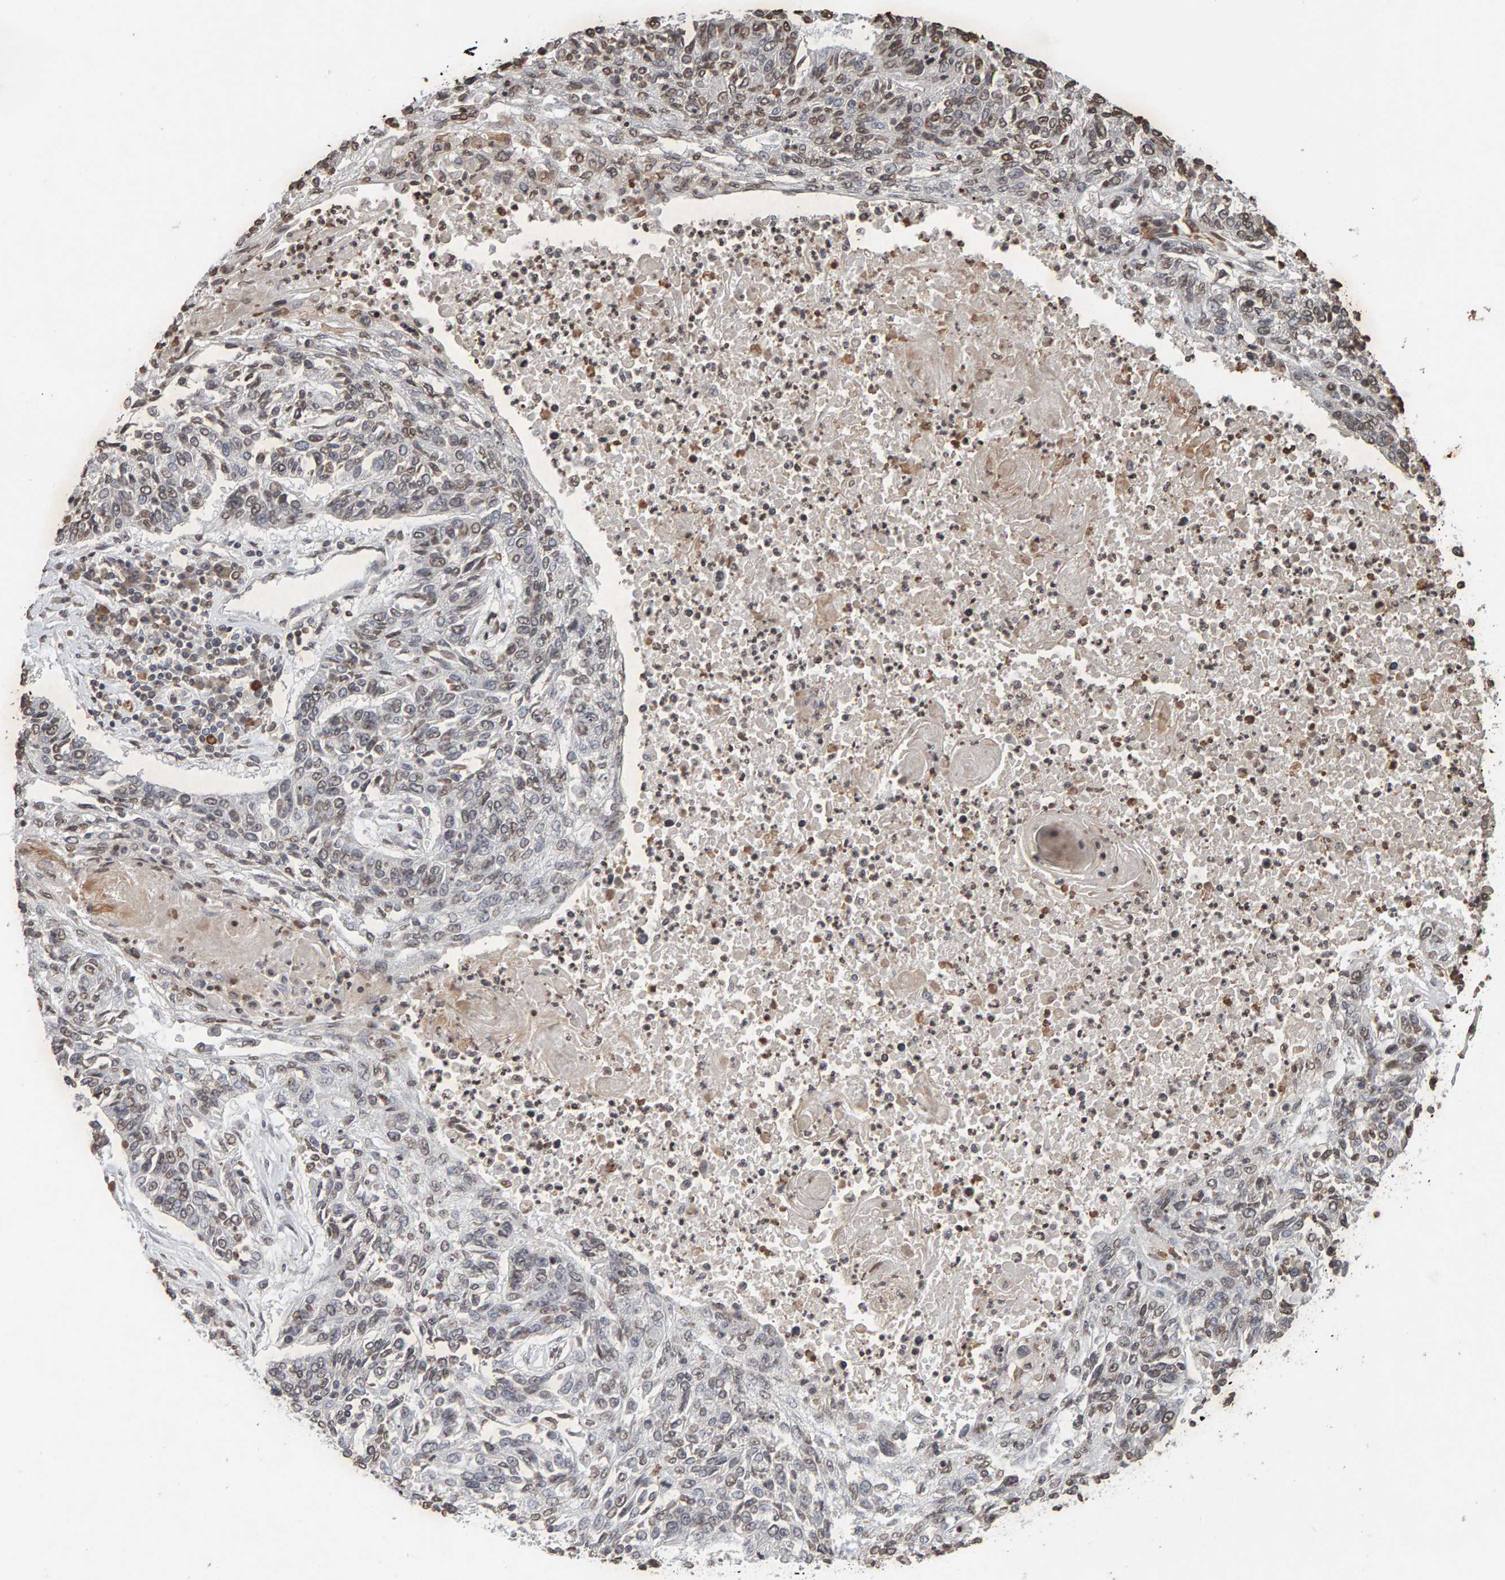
{"staining": {"intensity": "weak", "quantity": ">75%", "location": "nuclear"}, "tissue": "lung cancer", "cell_type": "Tumor cells", "image_type": "cancer", "snomed": [{"axis": "morphology", "description": "Normal tissue, NOS"}, {"axis": "morphology", "description": "Squamous cell carcinoma, NOS"}, {"axis": "topography", "description": "Cartilage tissue"}, {"axis": "topography", "description": "Bronchus"}, {"axis": "topography", "description": "Lung"}], "caption": "Immunohistochemical staining of lung cancer exhibits weak nuclear protein staining in approximately >75% of tumor cells.", "gene": "DNAJB5", "patient": {"sex": "female", "age": 49}}